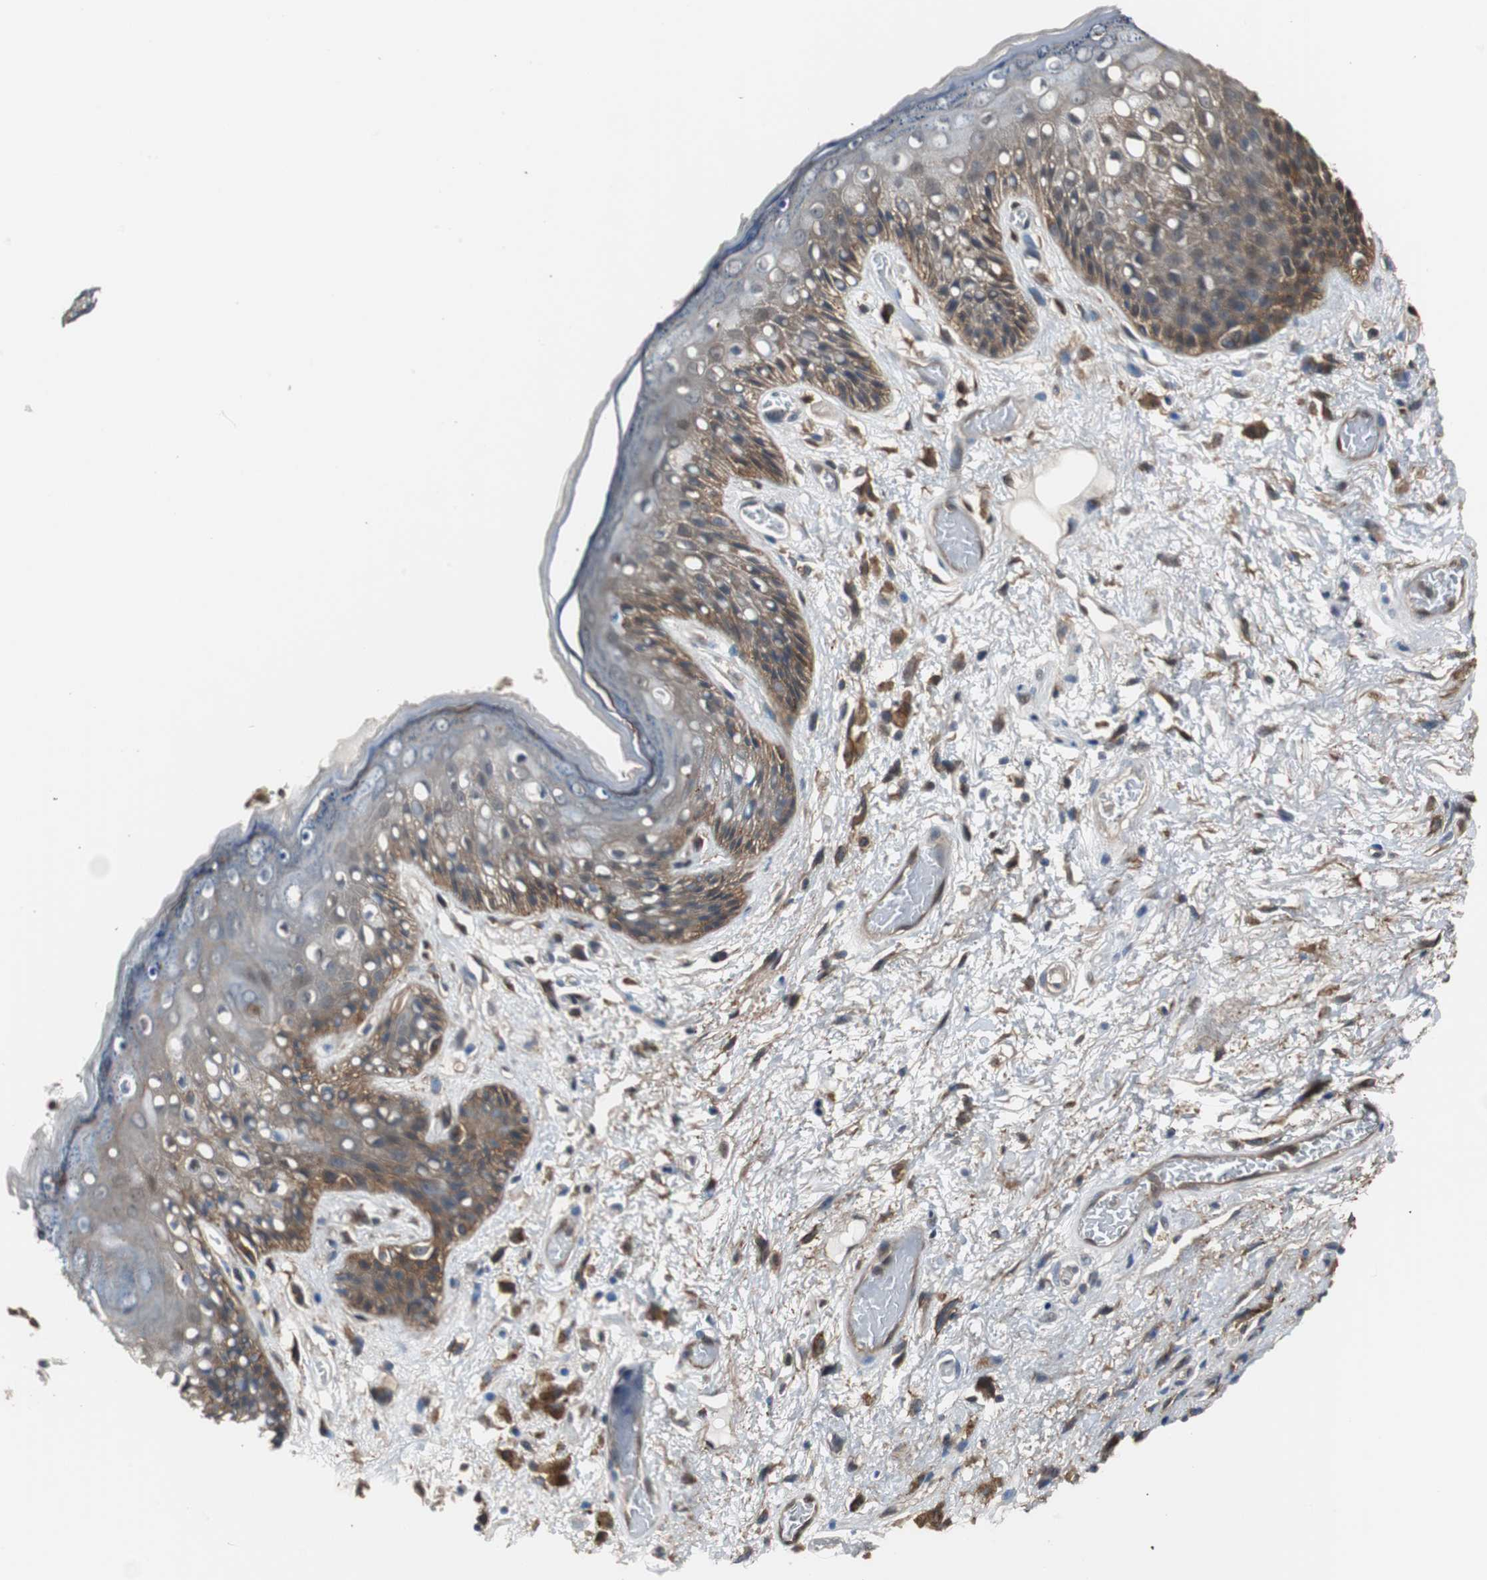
{"staining": {"intensity": "moderate", "quantity": "25%-75%", "location": "cytoplasmic/membranous"}, "tissue": "skin", "cell_type": "Epidermal cells", "image_type": "normal", "snomed": [{"axis": "morphology", "description": "Normal tissue, NOS"}, {"axis": "topography", "description": "Anal"}], "caption": "This is a micrograph of immunohistochemistry staining of normal skin, which shows moderate staining in the cytoplasmic/membranous of epidermal cells.", "gene": "ANXA4", "patient": {"sex": "female", "age": 46}}